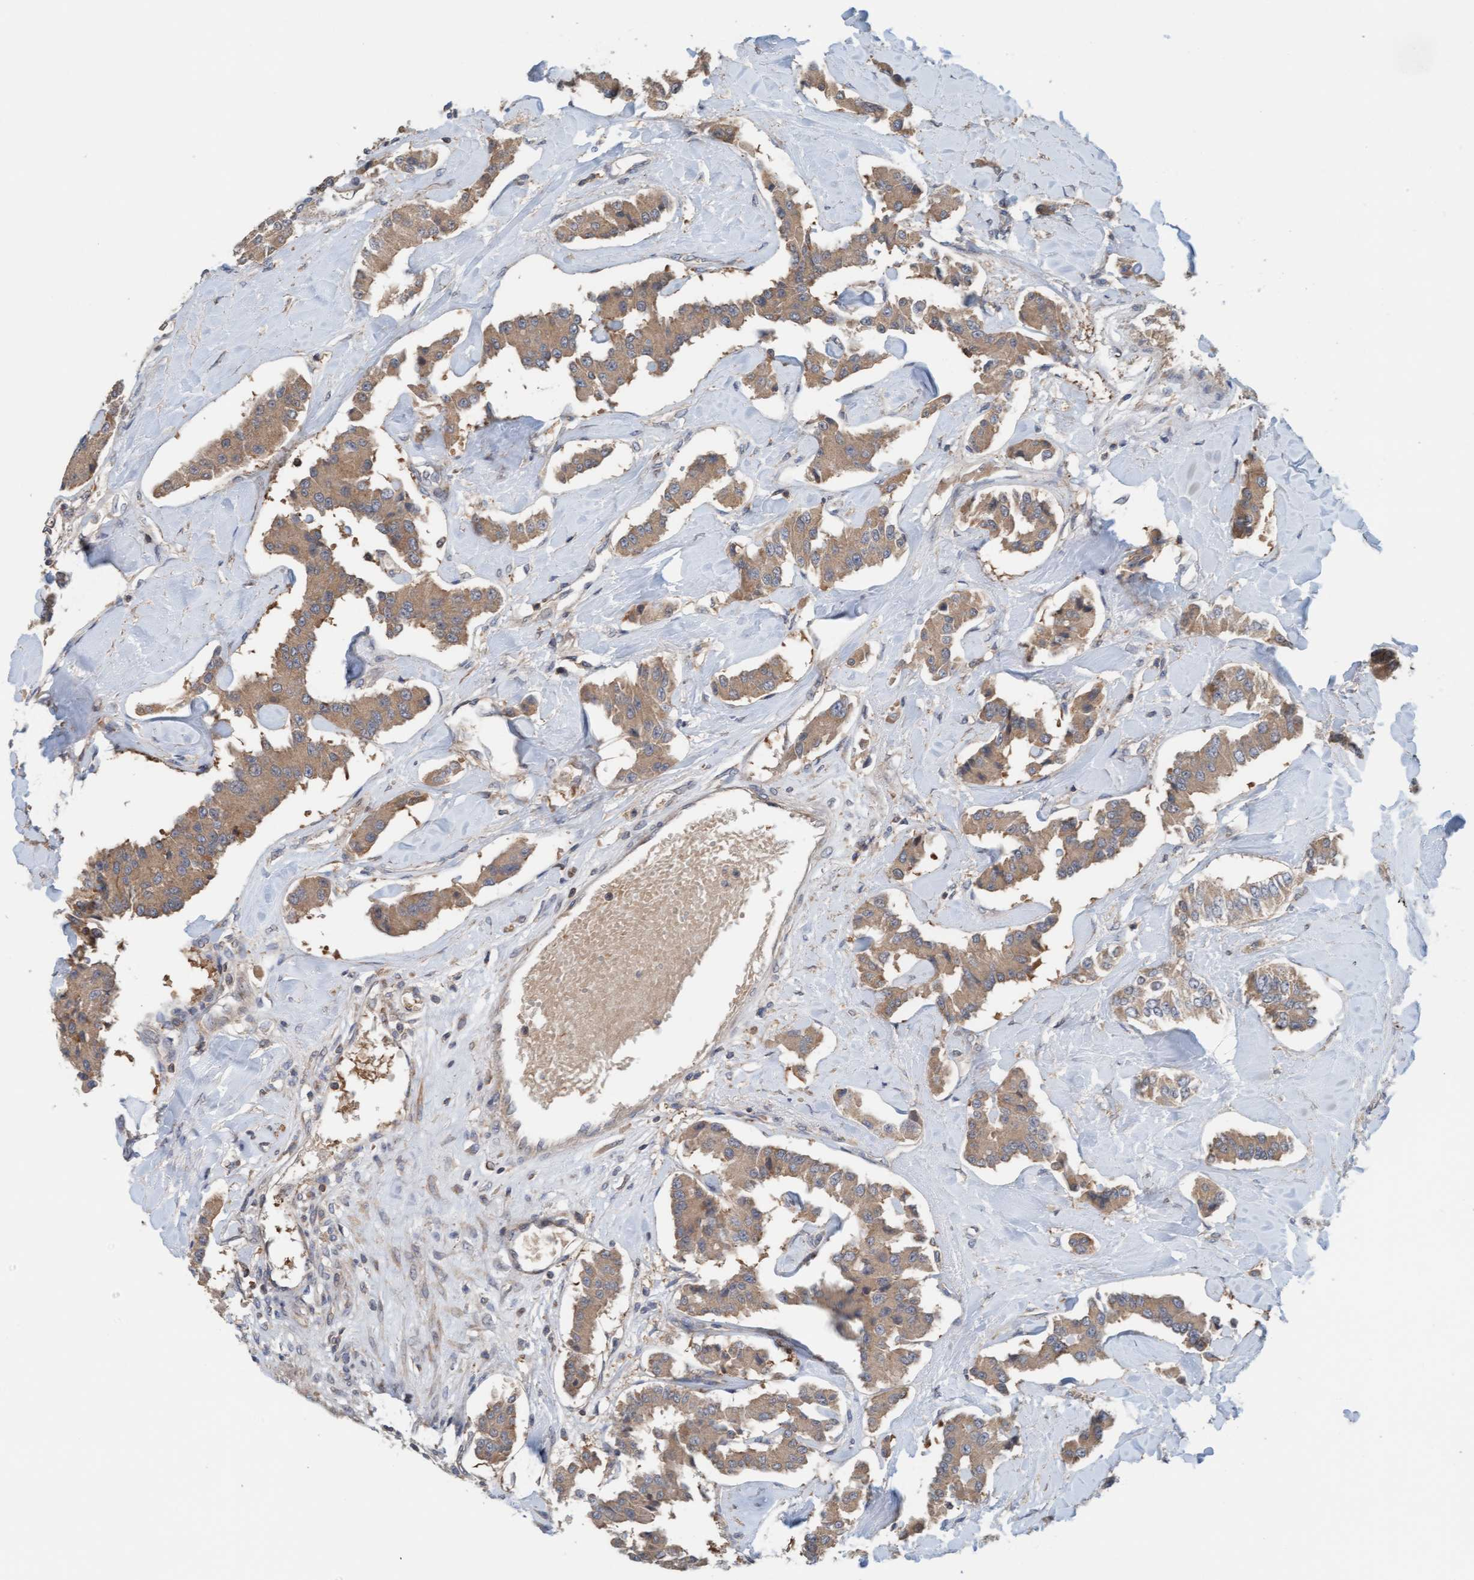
{"staining": {"intensity": "moderate", "quantity": ">75%", "location": "cytoplasmic/membranous"}, "tissue": "carcinoid", "cell_type": "Tumor cells", "image_type": "cancer", "snomed": [{"axis": "morphology", "description": "Carcinoid, malignant, NOS"}, {"axis": "topography", "description": "Pancreas"}], "caption": "Tumor cells demonstrate medium levels of moderate cytoplasmic/membranous expression in about >75% of cells in carcinoid (malignant).", "gene": "UBAP1", "patient": {"sex": "male", "age": 41}}